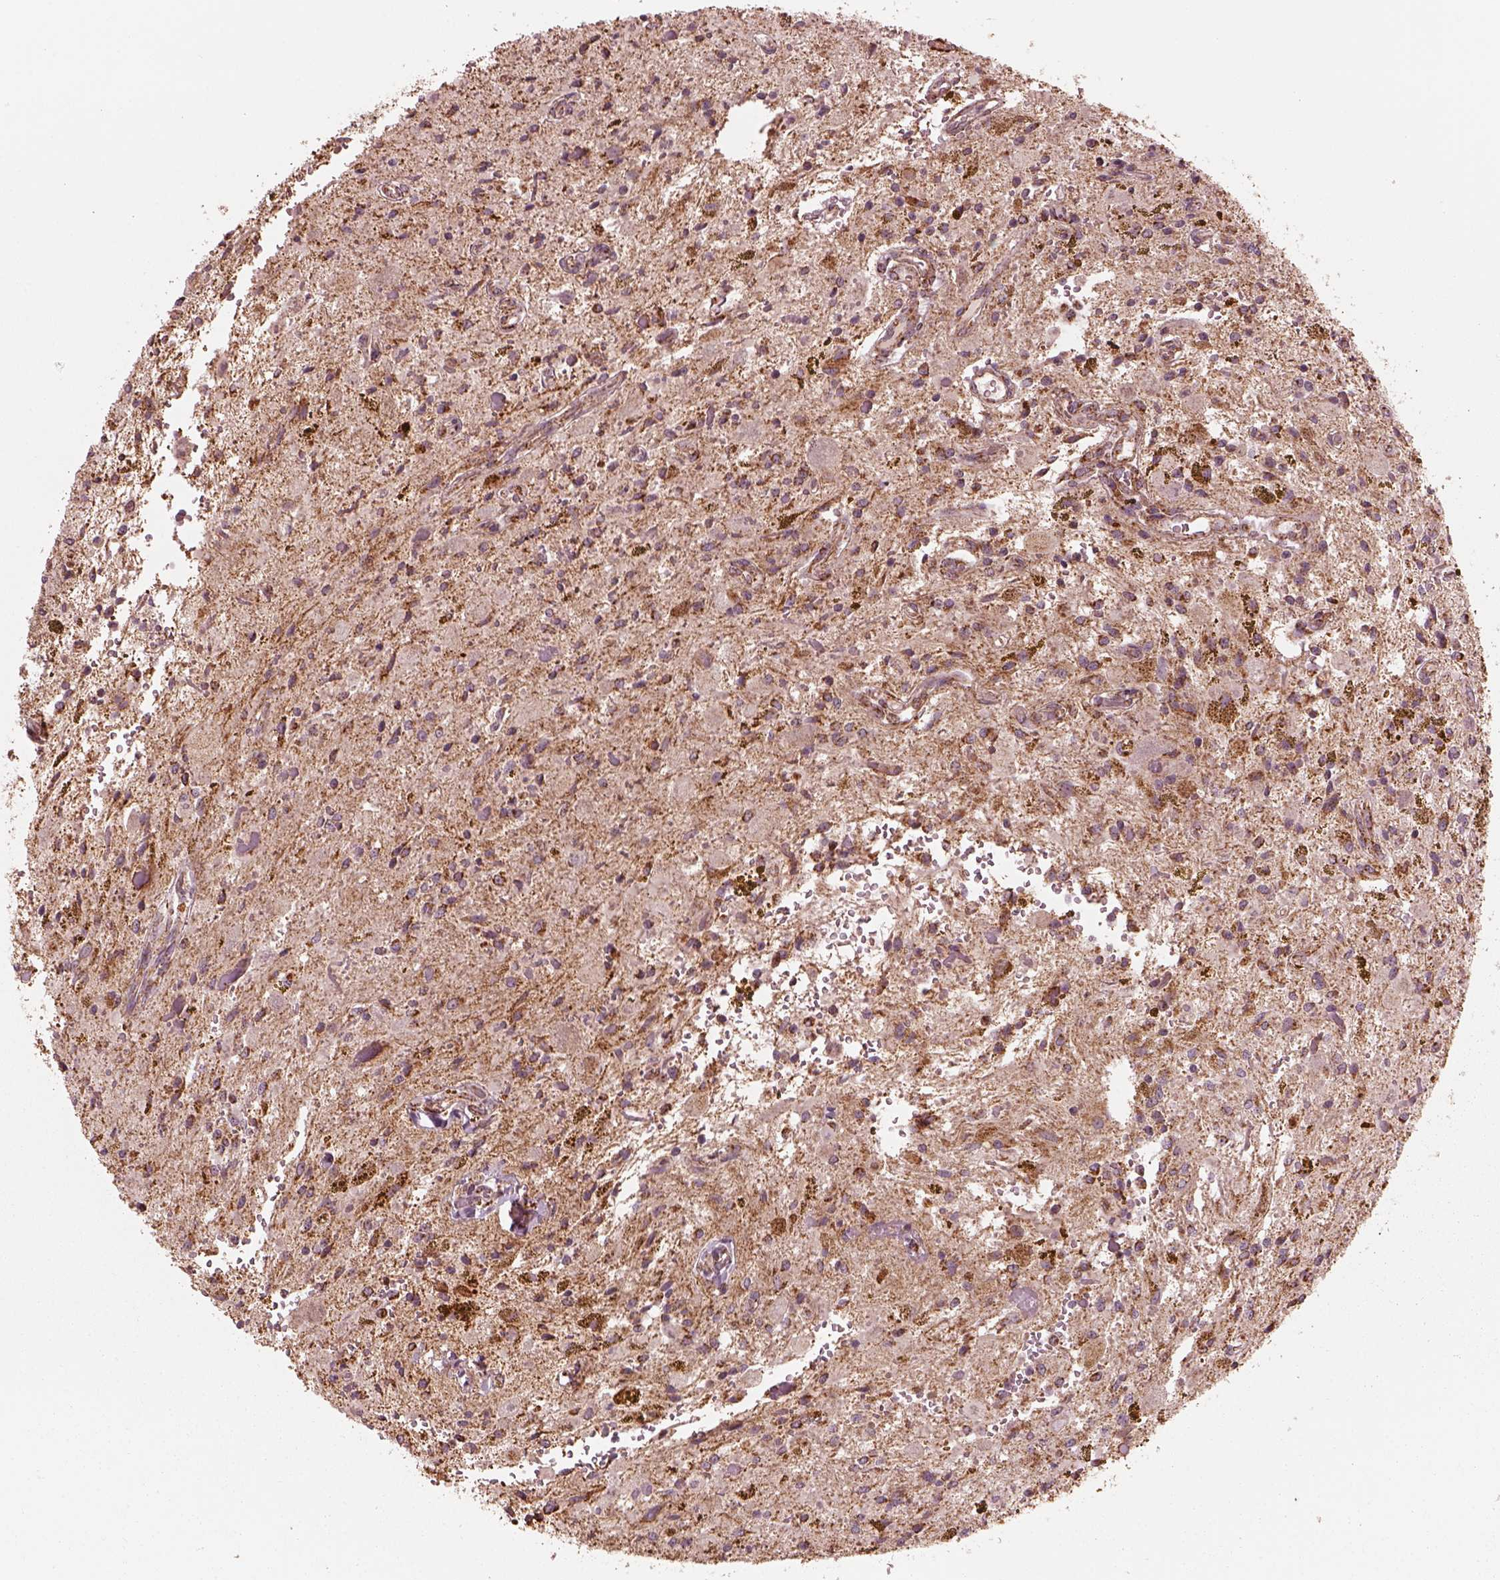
{"staining": {"intensity": "moderate", "quantity": "25%-75%", "location": "cytoplasmic/membranous"}, "tissue": "glioma", "cell_type": "Tumor cells", "image_type": "cancer", "snomed": [{"axis": "morphology", "description": "Glioma, malignant, Low grade"}, {"axis": "topography", "description": "Cerebellum"}], "caption": "The photomicrograph shows a brown stain indicating the presence of a protein in the cytoplasmic/membranous of tumor cells in malignant glioma (low-grade). (DAB IHC with brightfield microscopy, high magnification).", "gene": "NDUFB10", "patient": {"sex": "female", "age": 14}}